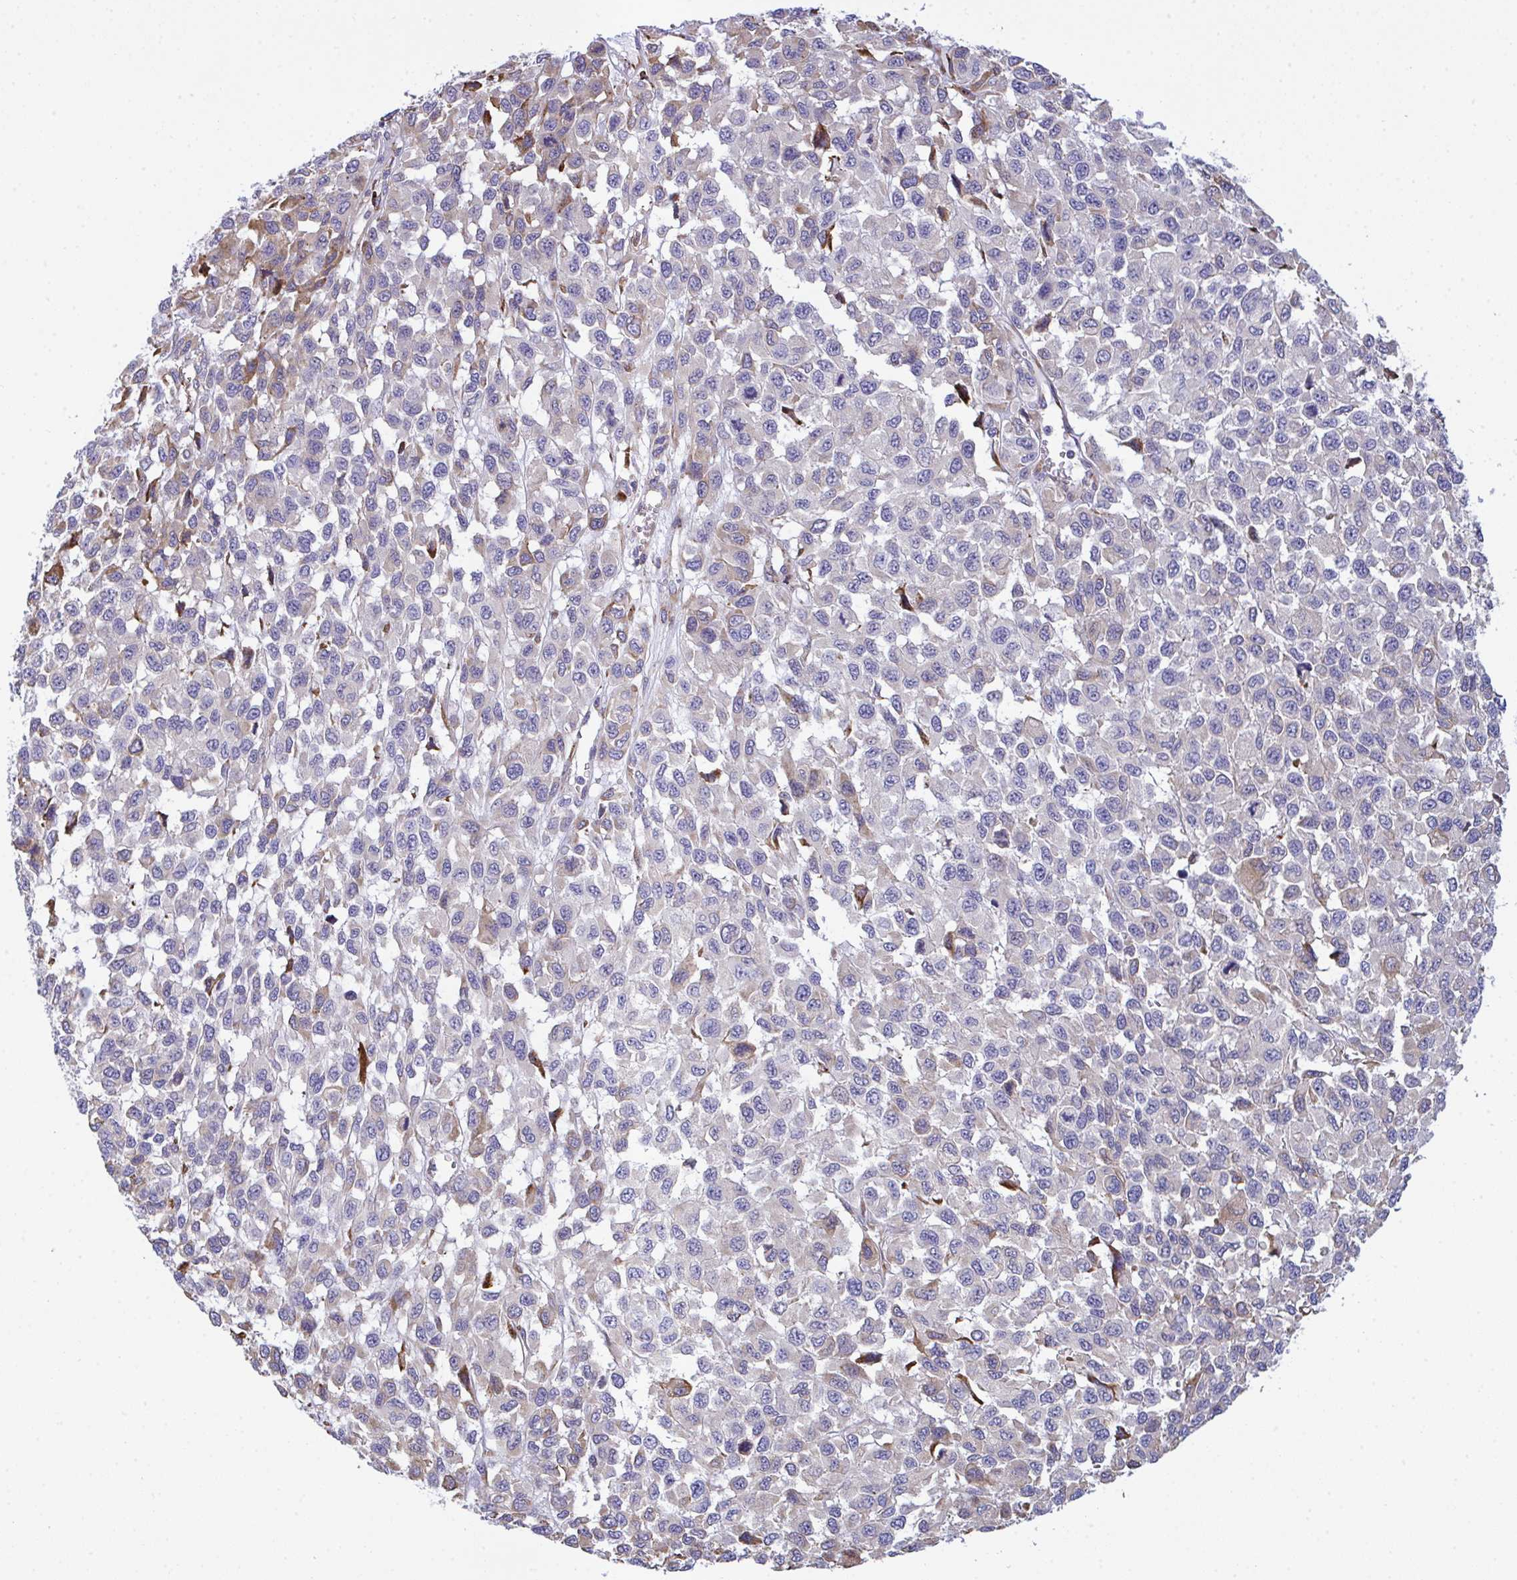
{"staining": {"intensity": "moderate", "quantity": "25%-75%", "location": "cytoplasmic/membranous"}, "tissue": "melanoma", "cell_type": "Tumor cells", "image_type": "cancer", "snomed": [{"axis": "morphology", "description": "Malignant melanoma, NOS"}, {"axis": "topography", "description": "Skin"}], "caption": "Immunohistochemistry of melanoma exhibits medium levels of moderate cytoplasmic/membranous staining in about 25%-75% of tumor cells.", "gene": "PEAK3", "patient": {"sex": "male", "age": 62}}